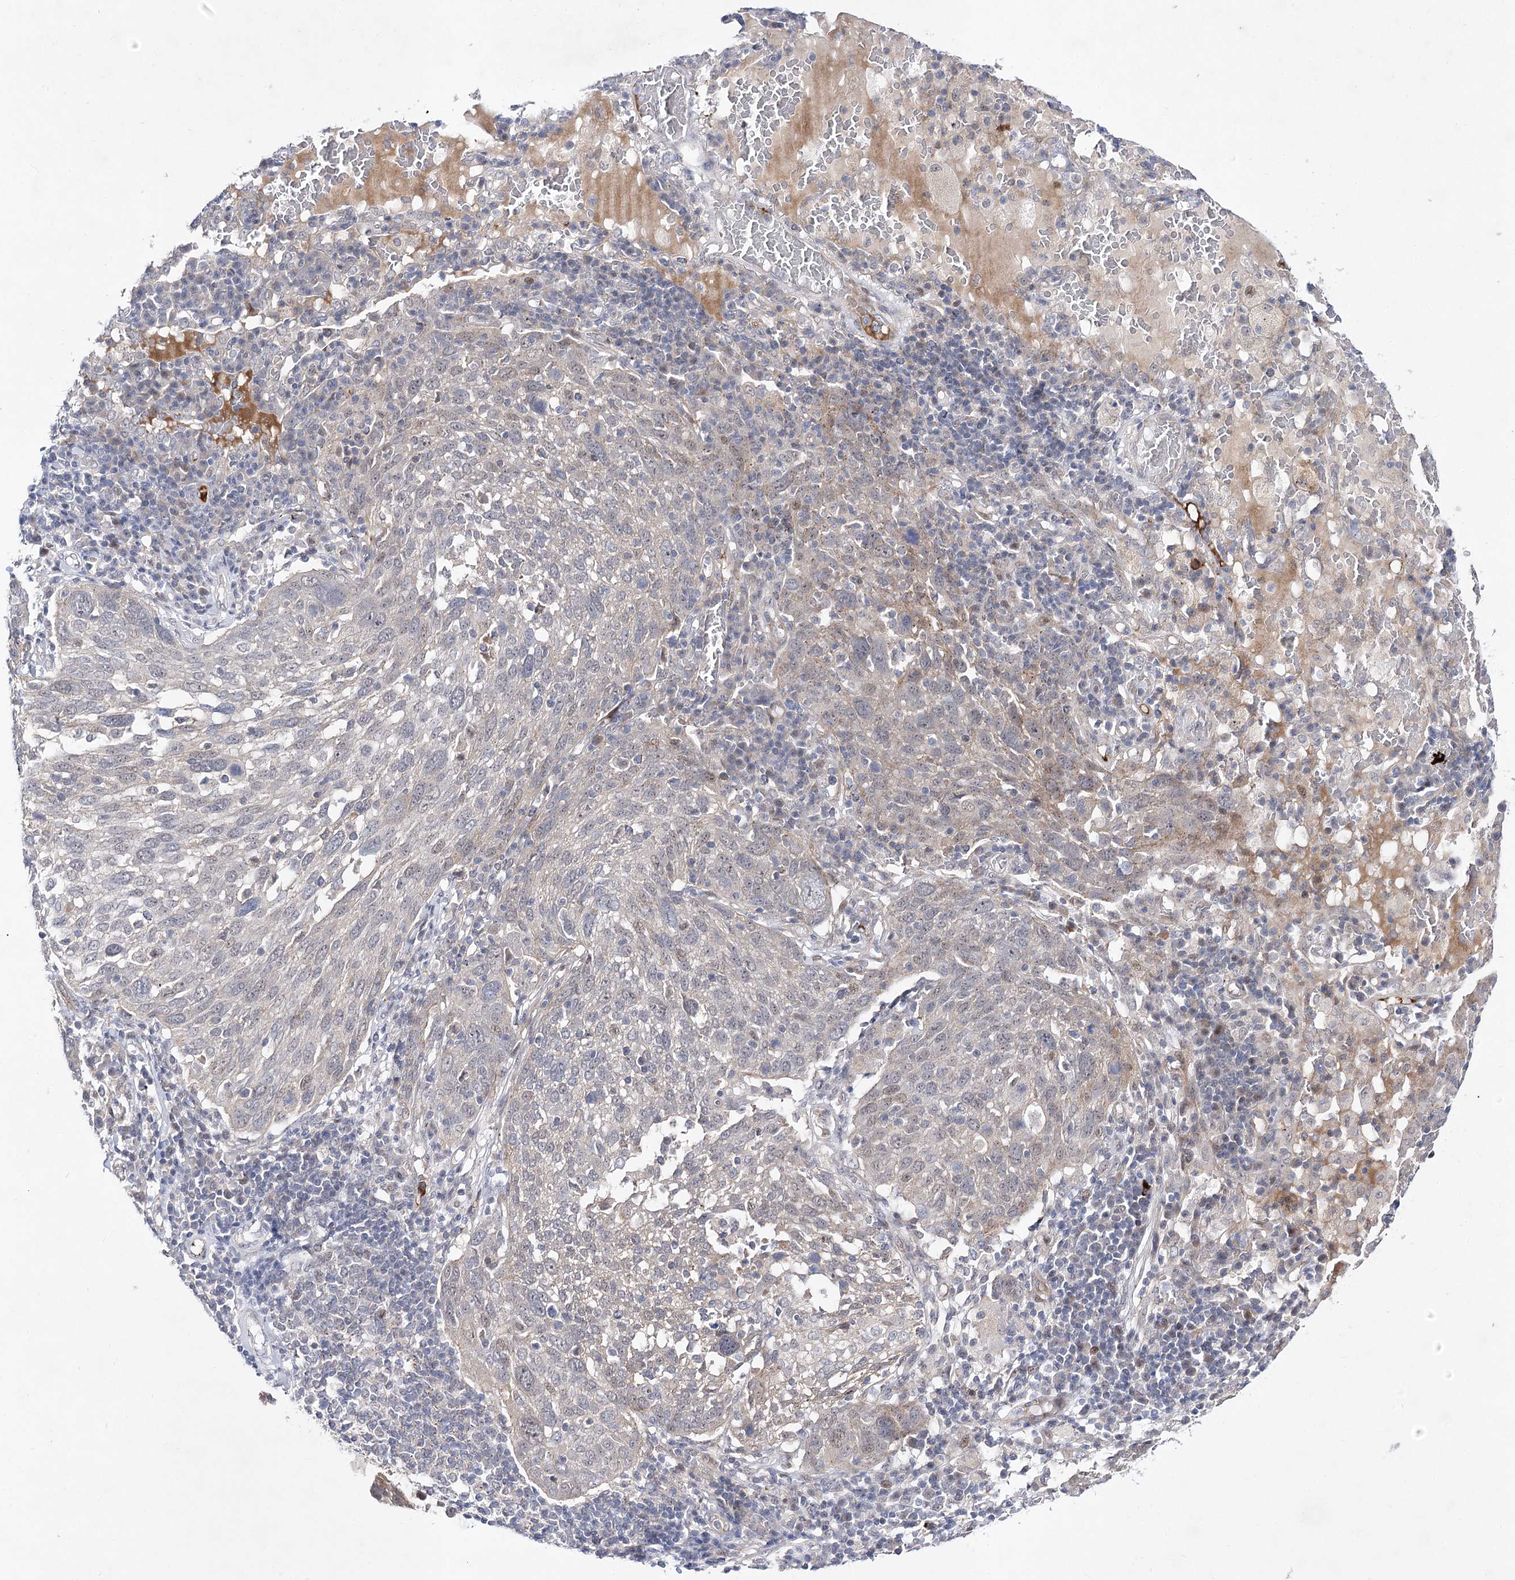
{"staining": {"intensity": "negative", "quantity": "none", "location": "none"}, "tissue": "lung cancer", "cell_type": "Tumor cells", "image_type": "cancer", "snomed": [{"axis": "morphology", "description": "Squamous cell carcinoma, NOS"}, {"axis": "topography", "description": "Lung"}], "caption": "Immunohistochemical staining of human lung cancer (squamous cell carcinoma) displays no significant expression in tumor cells.", "gene": "ARHGAP32", "patient": {"sex": "male", "age": 65}}